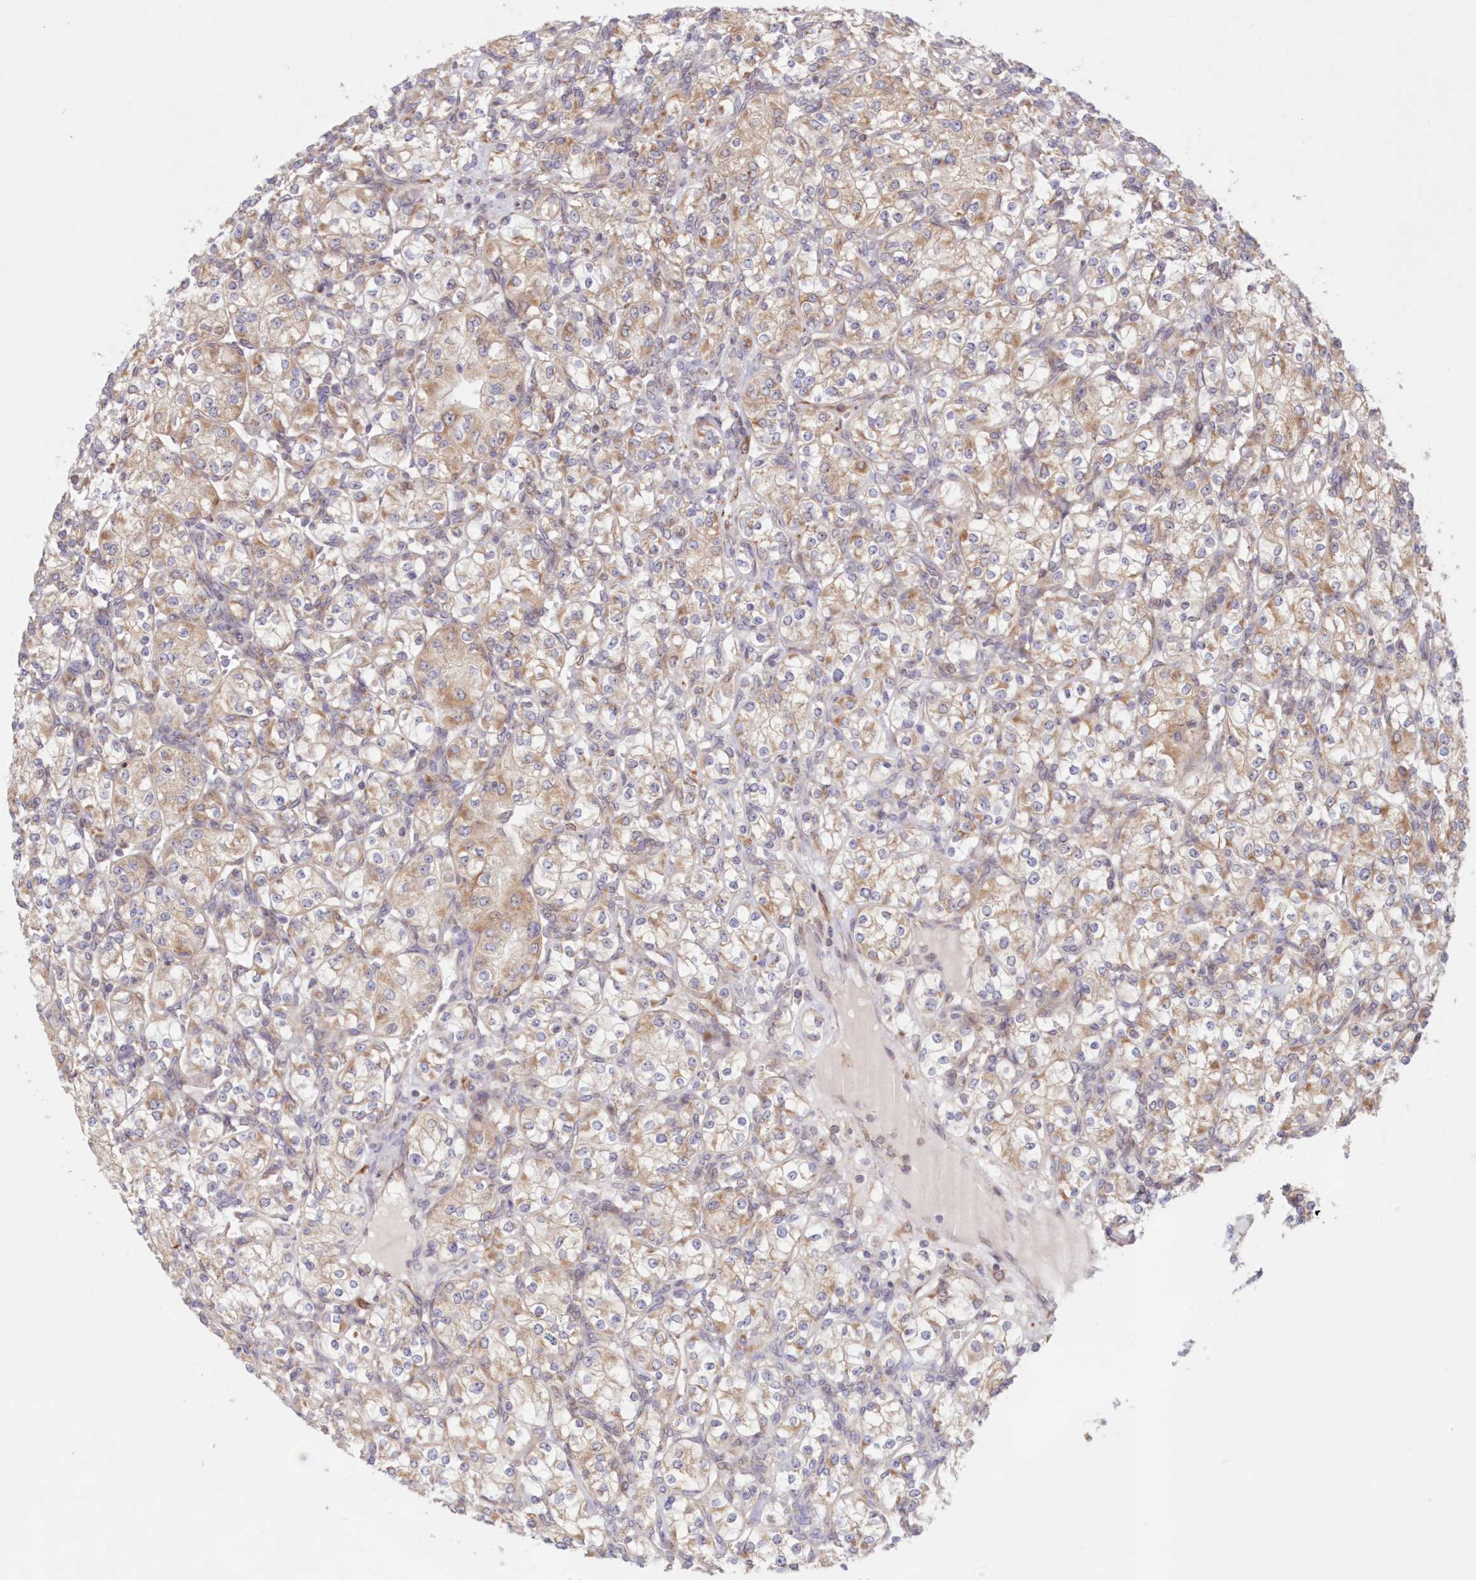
{"staining": {"intensity": "moderate", "quantity": "25%-75%", "location": "cytoplasmic/membranous"}, "tissue": "renal cancer", "cell_type": "Tumor cells", "image_type": "cancer", "snomed": [{"axis": "morphology", "description": "Adenocarcinoma, NOS"}, {"axis": "topography", "description": "Kidney"}], "caption": "There is medium levels of moderate cytoplasmic/membranous staining in tumor cells of renal adenocarcinoma, as demonstrated by immunohistochemical staining (brown color).", "gene": "PCYOX1L", "patient": {"sex": "male", "age": 77}}